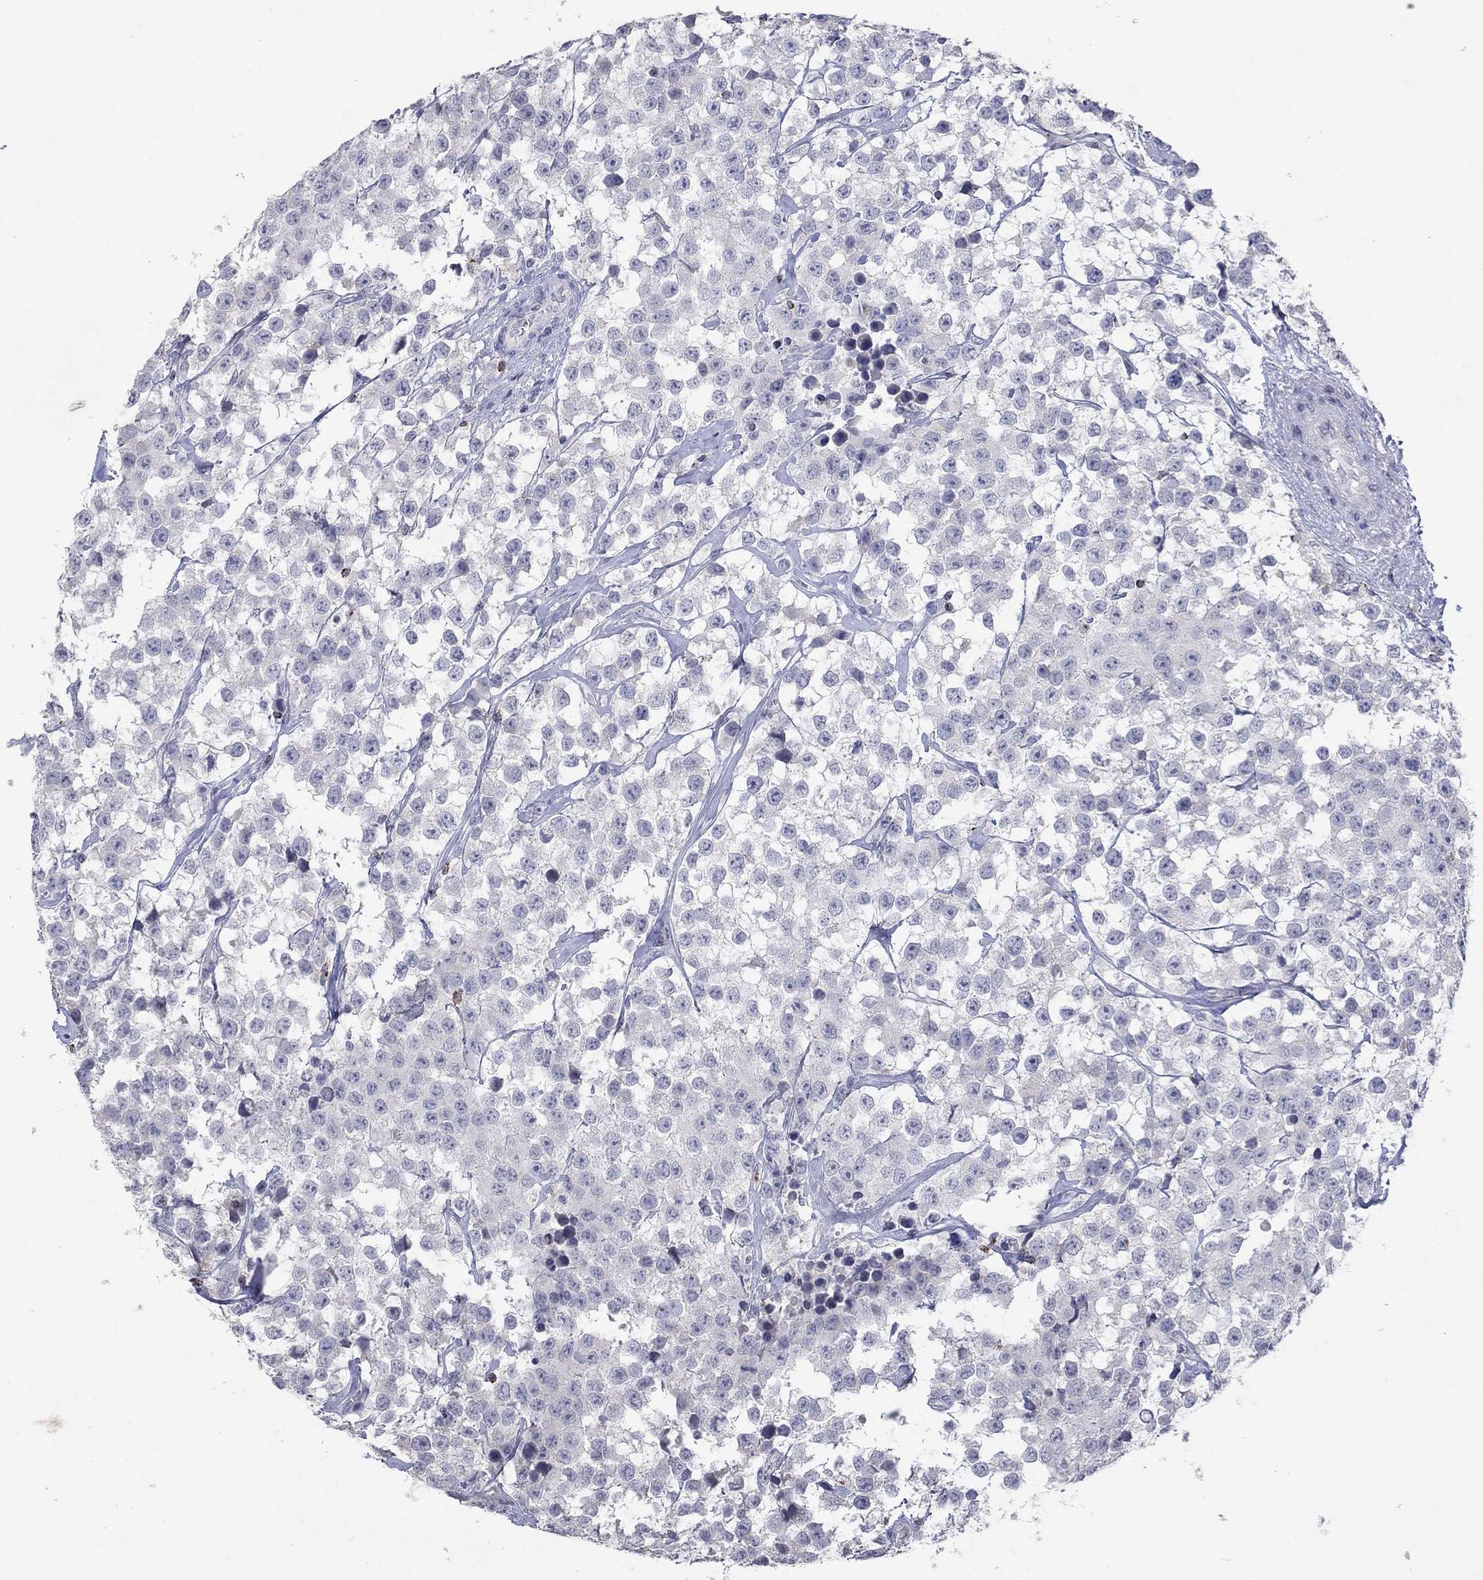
{"staining": {"intensity": "negative", "quantity": "none", "location": "none"}, "tissue": "testis cancer", "cell_type": "Tumor cells", "image_type": "cancer", "snomed": [{"axis": "morphology", "description": "Seminoma, NOS"}, {"axis": "topography", "description": "Testis"}], "caption": "This is an IHC histopathology image of human testis cancer (seminoma). There is no staining in tumor cells.", "gene": "CCL5", "patient": {"sex": "male", "age": 59}}